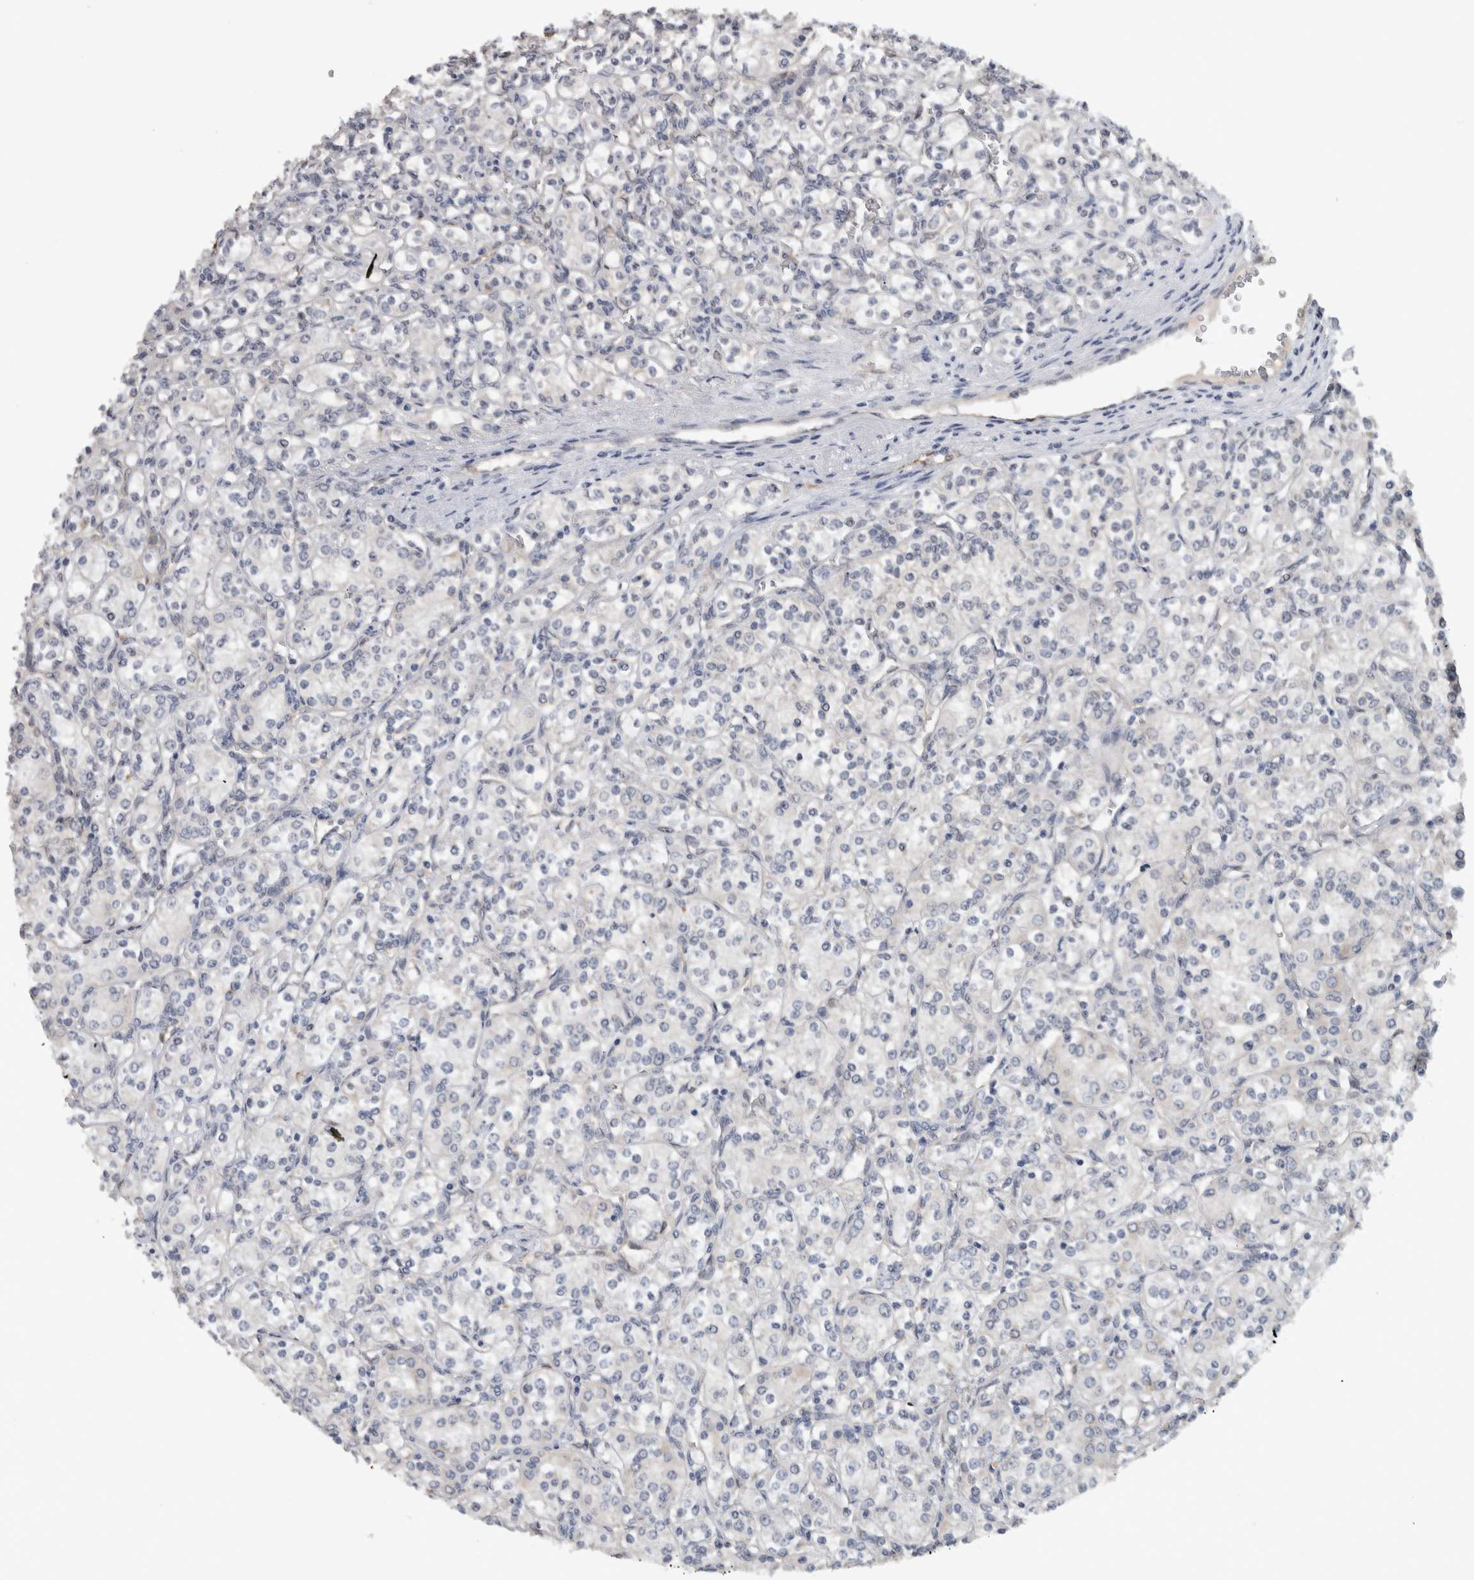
{"staining": {"intensity": "negative", "quantity": "none", "location": "none"}, "tissue": "renal cancer", "cell_type": "Tumor cells", "image_type": "cancer", "snomed": [{"axis": "morphology", "description": "Adenocarcinoma, NOS"}, {"axis": "topography", "description": "Kidney"}], "caption": "An image of human adenocarcinoma (renal) is negative for staining in tumor cells.", "gene": "PRXL2A", "patient": {"sex": "male", "age": 77}}